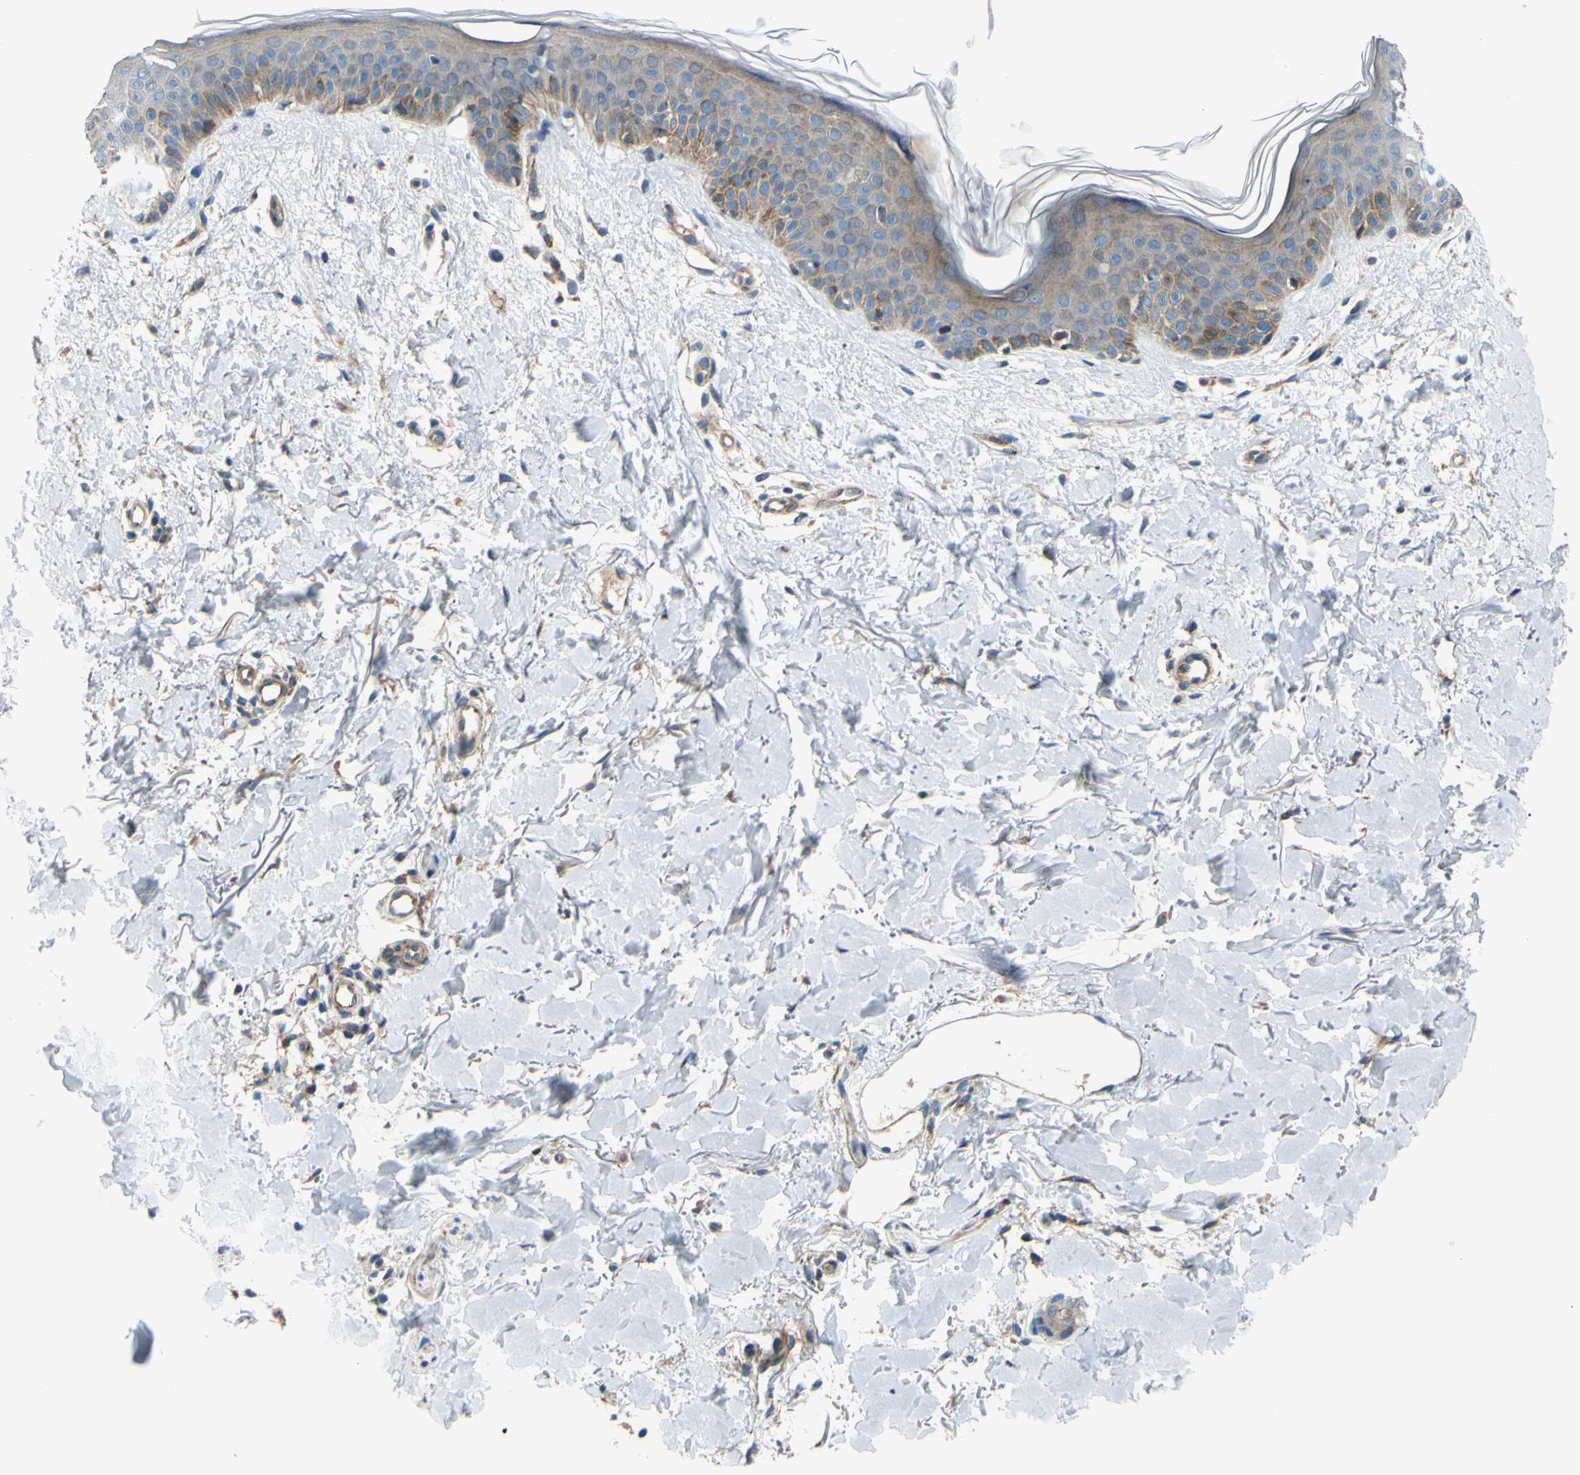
{"staining": {"intensity": "negative", "quantity": "none", "location": "none"}, "tissue": "skin", "cell_type": "Fibroblasts", "image_type": "normal", "snomed": [{"axis": "morphology", "description": "Normal tissue, NOS"}, {"axis": "topography", "description": "Skin"}], "caption": "Fibroblasts are negative for brown protein staining in unremarkable skin. Brightfield microscopy of immunohistochemistry stained with DAB (brown) and hematoxylin (blue), captured at high magnification.", "gene": "ARHGAP1", "patient": {"sex": "female", "age": 56}}